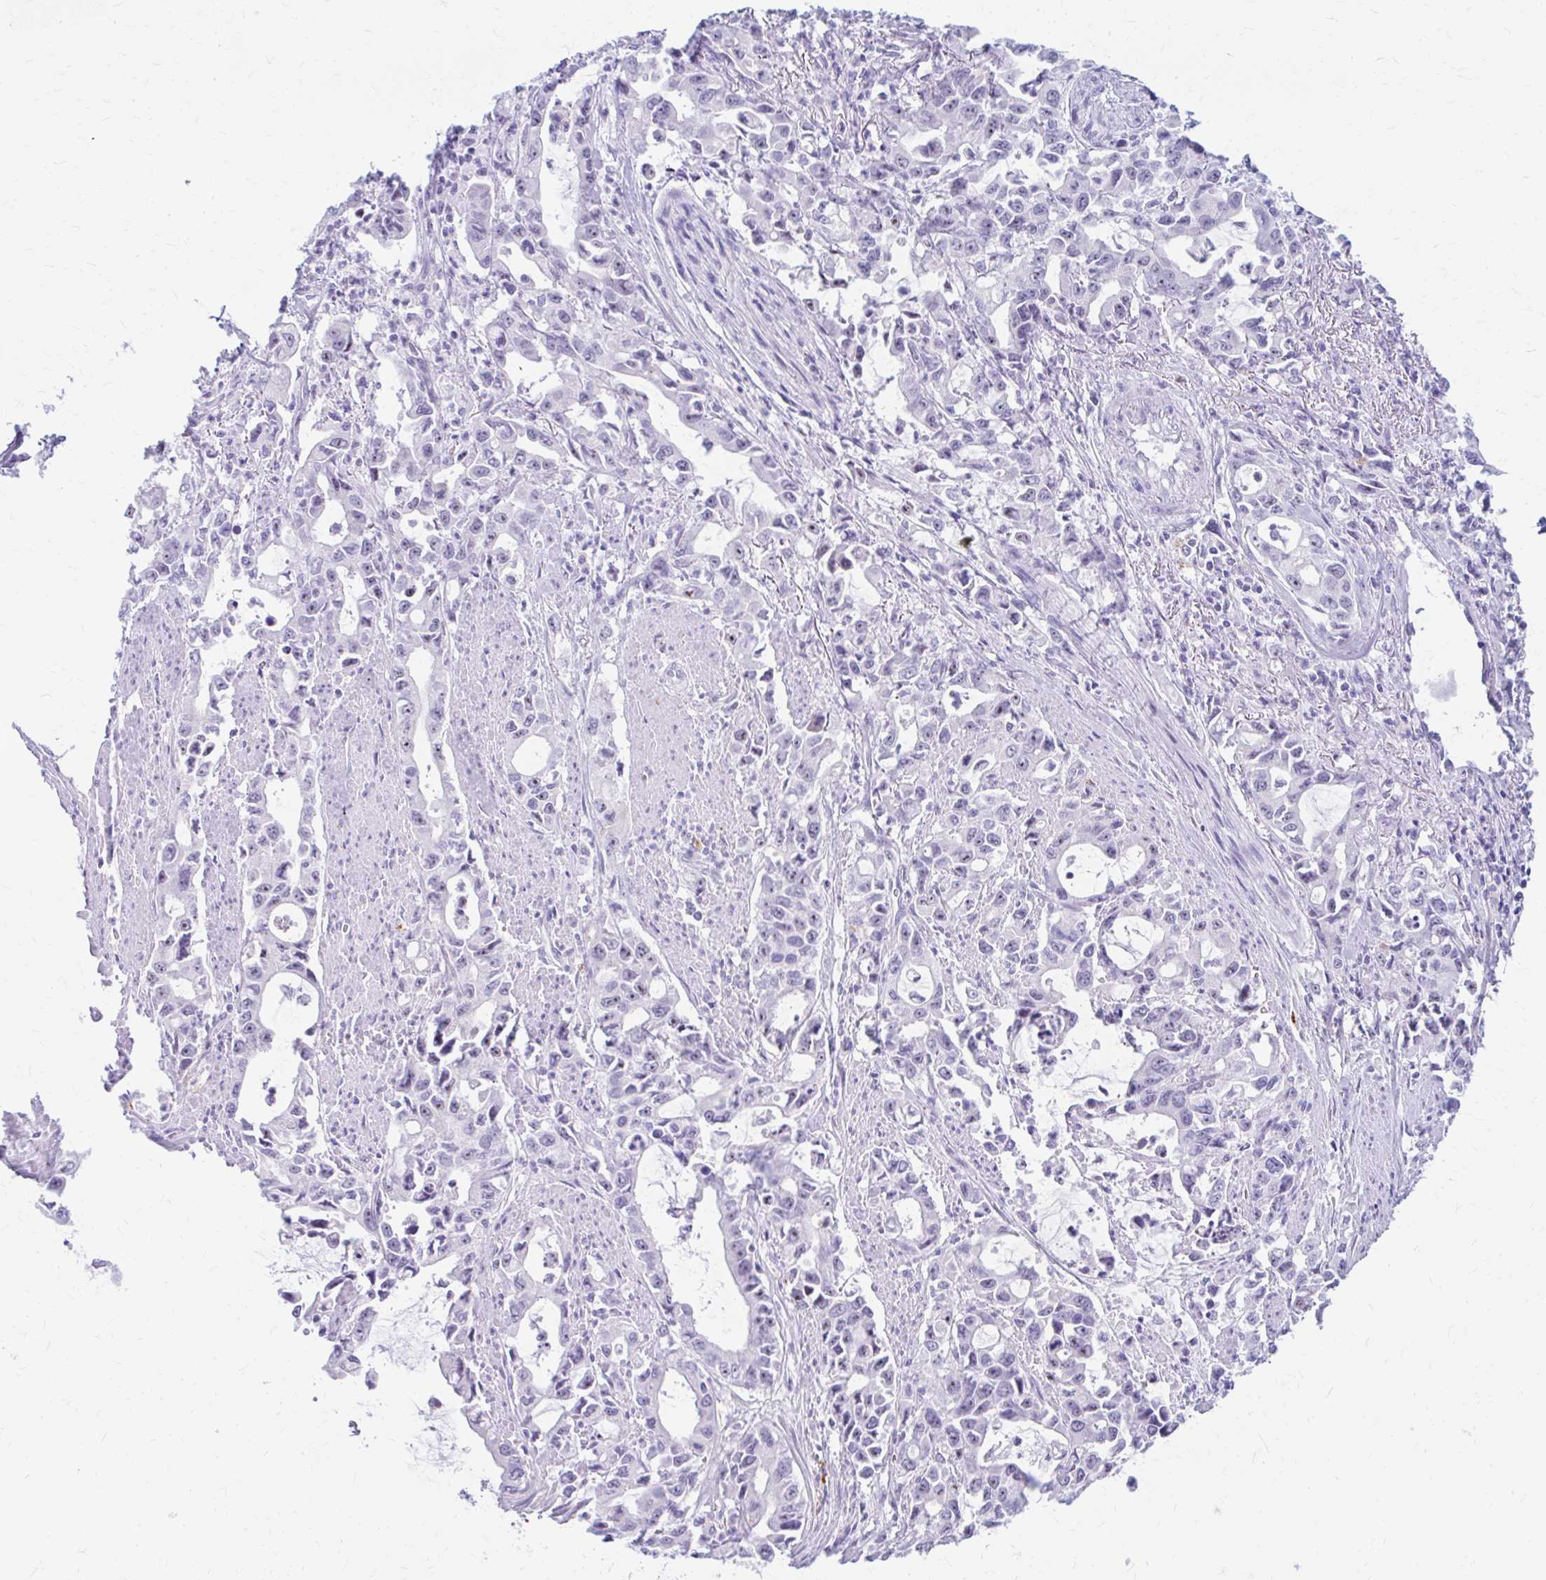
{"staining": {"intensity": "weak", "quantity": "<25%", "location": "nuclear"}, "tissue": "stomach cancer", "cell_type": "Tumor cells", "image_type": "cancer", "snomed": [{"axis": "morphology", "description": "Adenocarcinoma, NOS"}, {"axis": "topography", "description": "Stomach, upper"}], "caption": "Photomicrograph shows no significant protein positivity in tumor cells of stomach cancer.", "gene": "FTSJ3", "patient": {"sex": "male", "age": 85}}